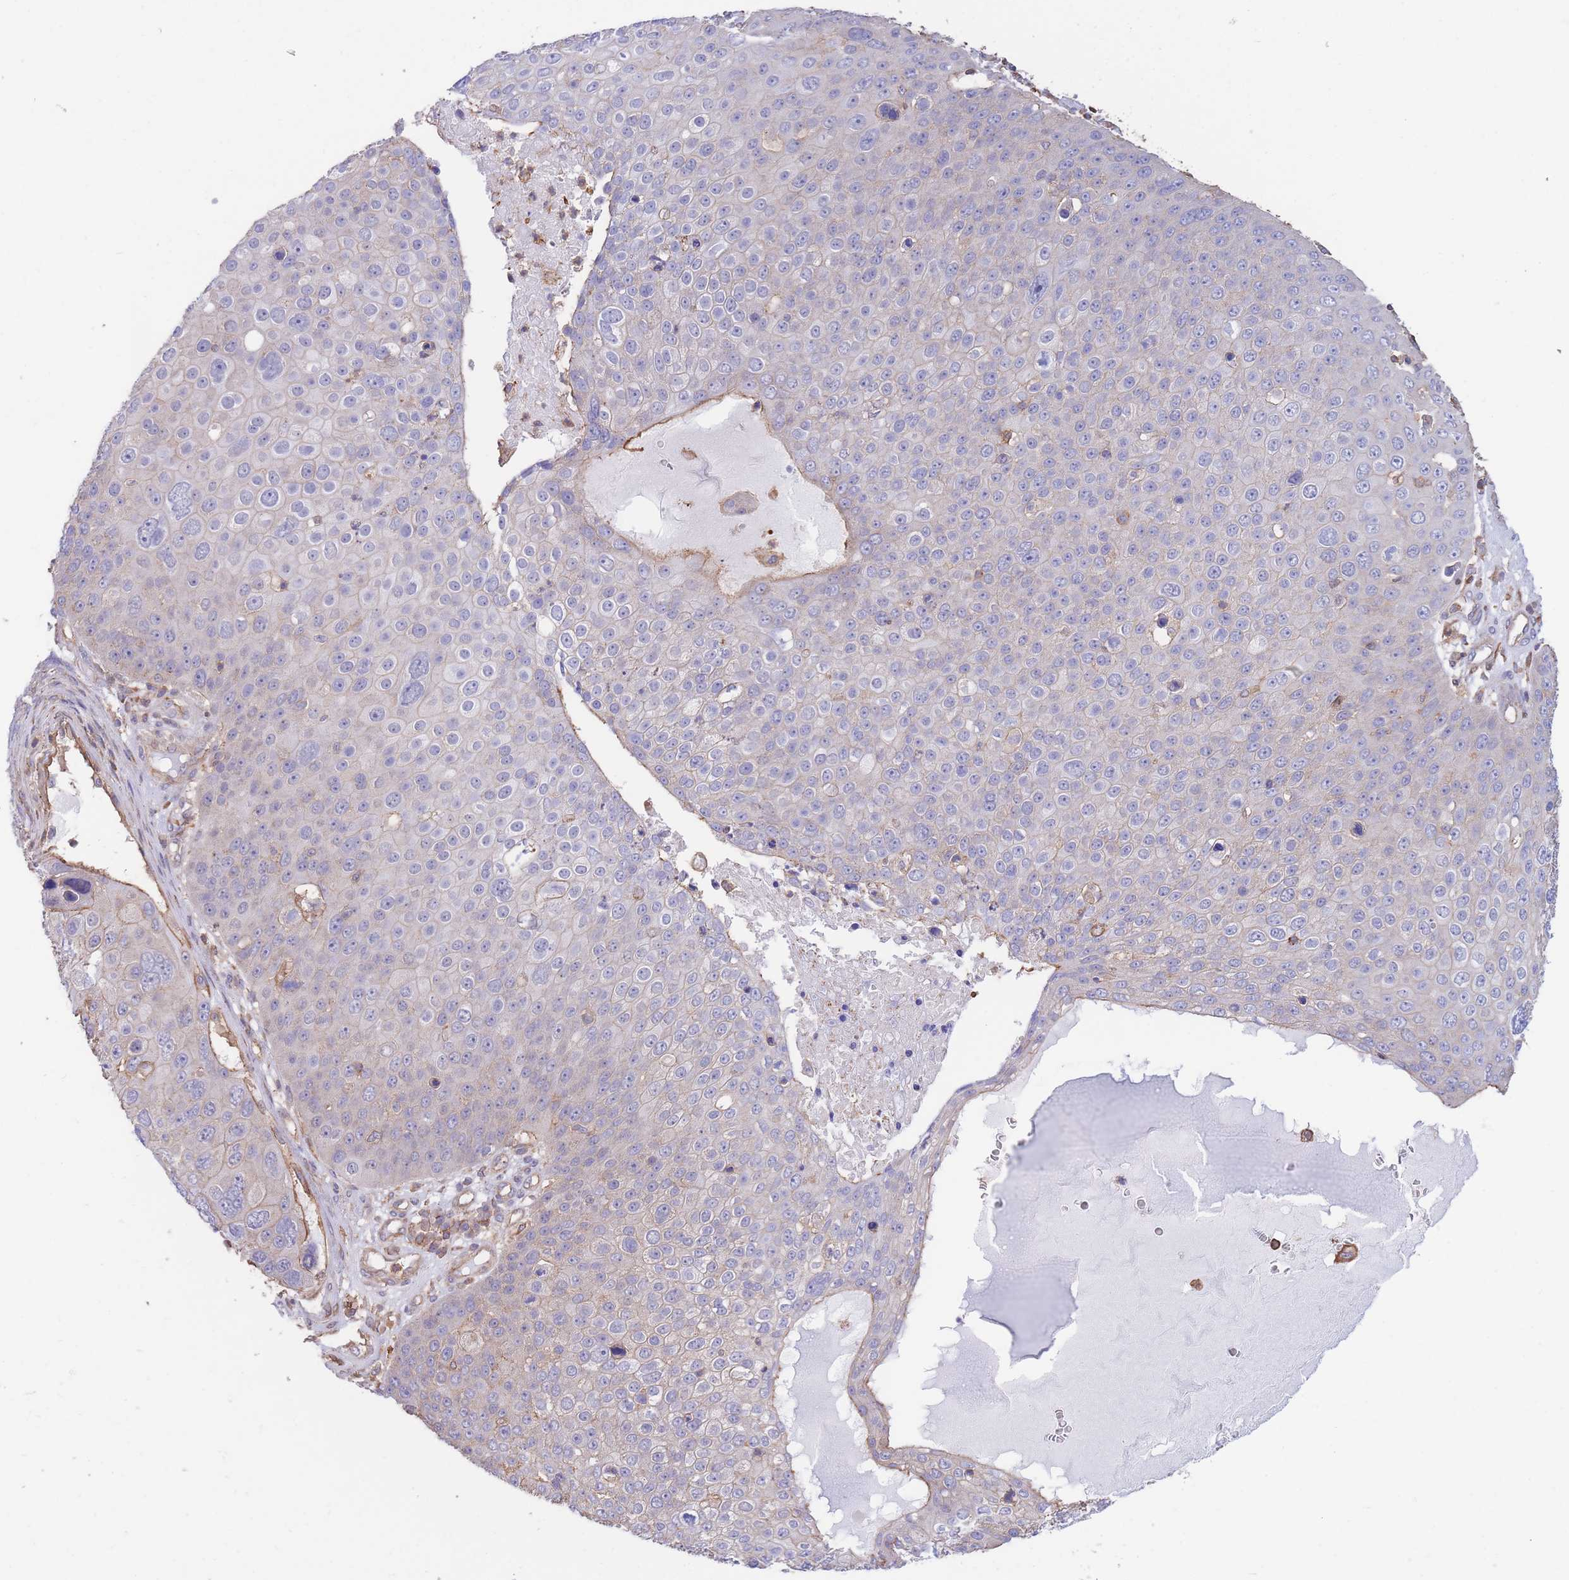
{"staining": {"intensity": "negative", "quantity": "none", "location": "none"}, "tissue": "skin cancer", "cell_type": "Tumor cells", "image_type": "cancer", "snomed": [{"axis": "morphology", "description": "Squamous cell carcinoma, NOS"}, {"axis": "topography", "description": "Skin"}], "caption": "Immunohistochemistry of human skin squamous cell carcinoma exhibits no expression in tumor cells.", "gene": "LRRN4CL", "patient": {"sex": "male", "age": 71}}